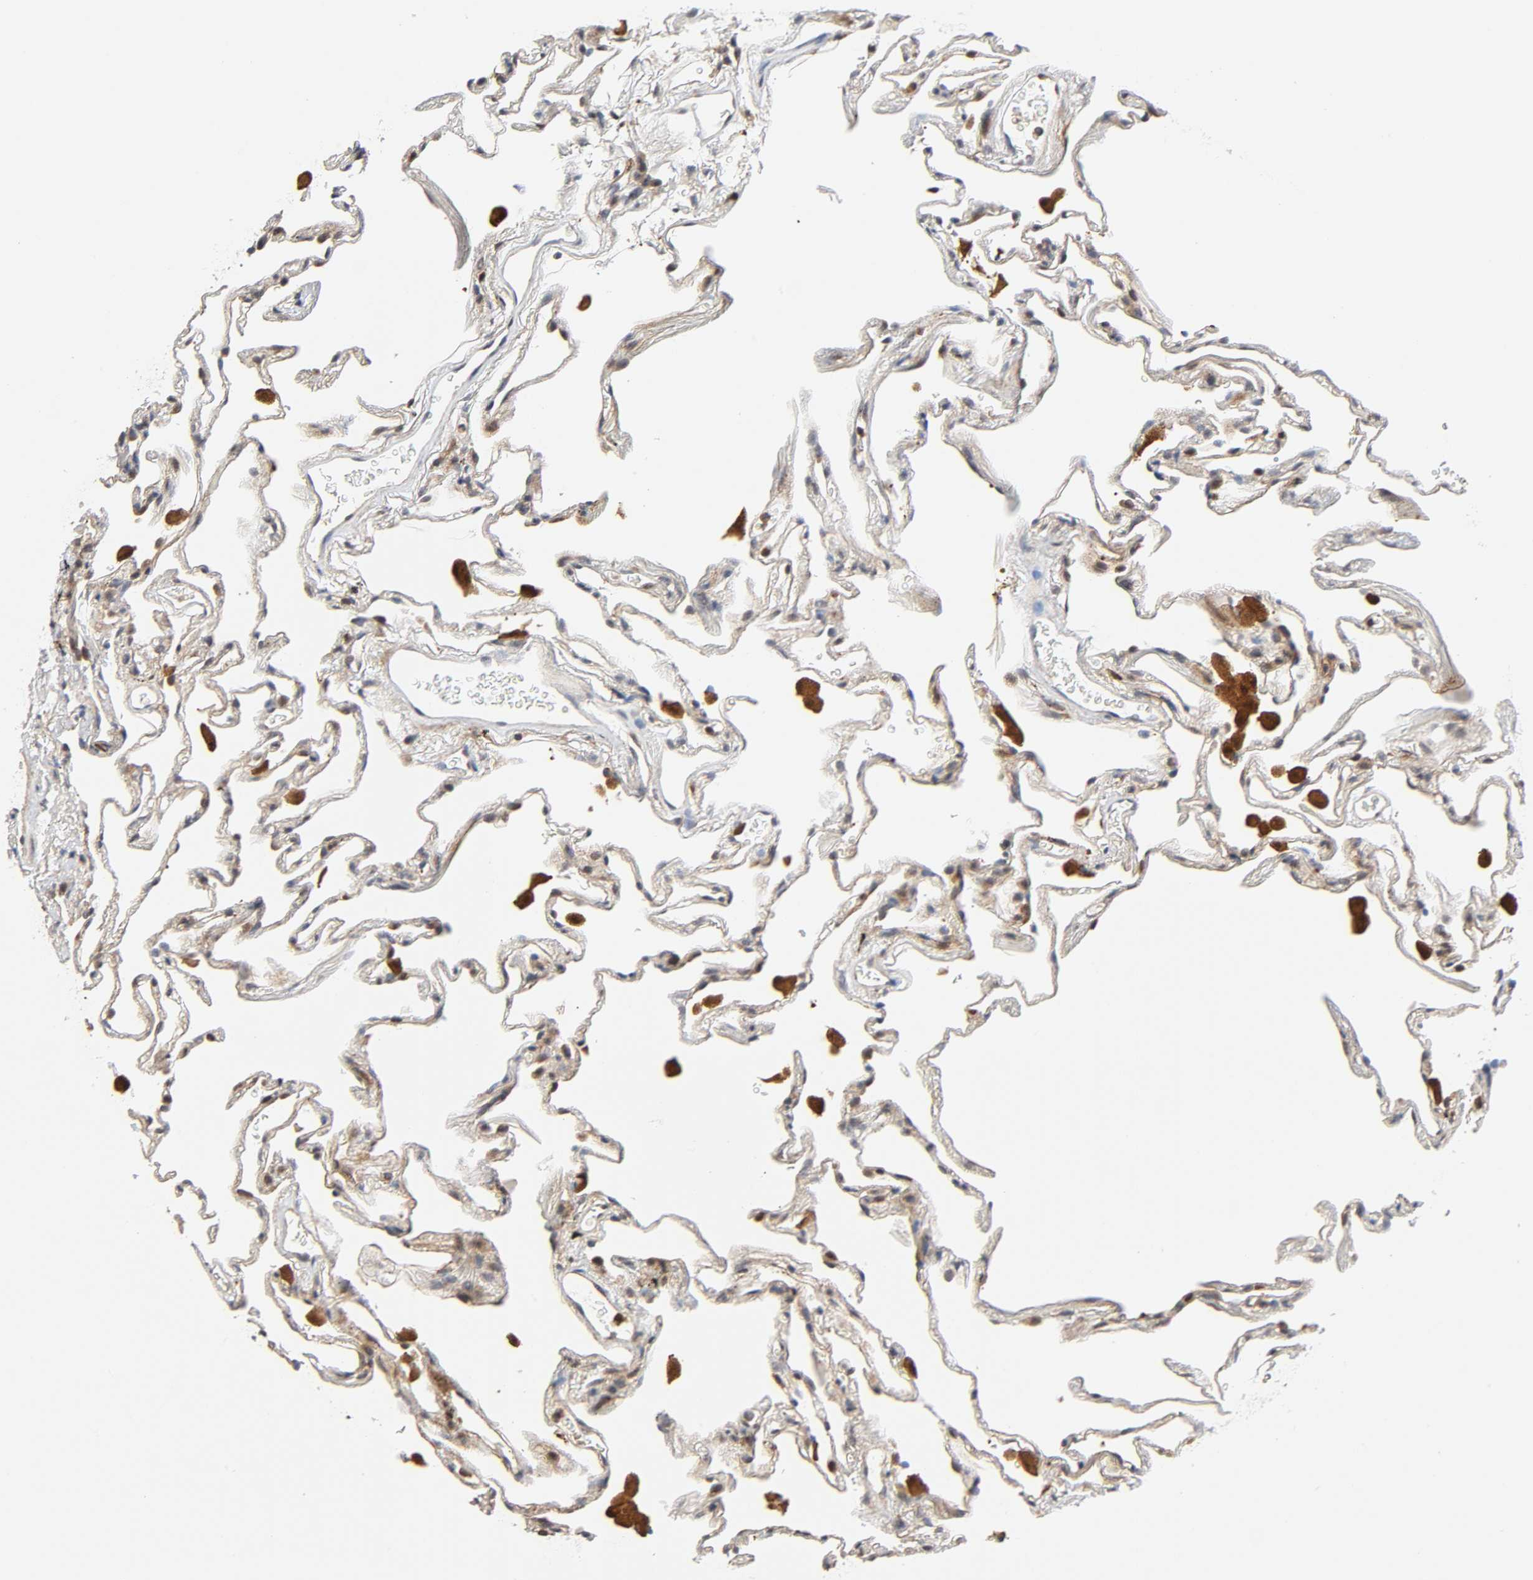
{"staining": {"intensity": "negative", "quantity": "none", "location": "none"}, "tissue": "lung", "cell_type": "Alveolar cells", "image_type": "normal", "snomed": [{"axis": "morphology", "description": "Normal tissue, NOS"}, {"axis": "morphology", "description": "Inflammation, NOS"}, {"axis": "topography", "description": "Lung"}], "caption": "An IHC histopathology image of unremarkable lung is shown. There is no staining in alveolar cells of lung.", "gene": "CASP9", "patient": {"sex": "male", "age": 69}}